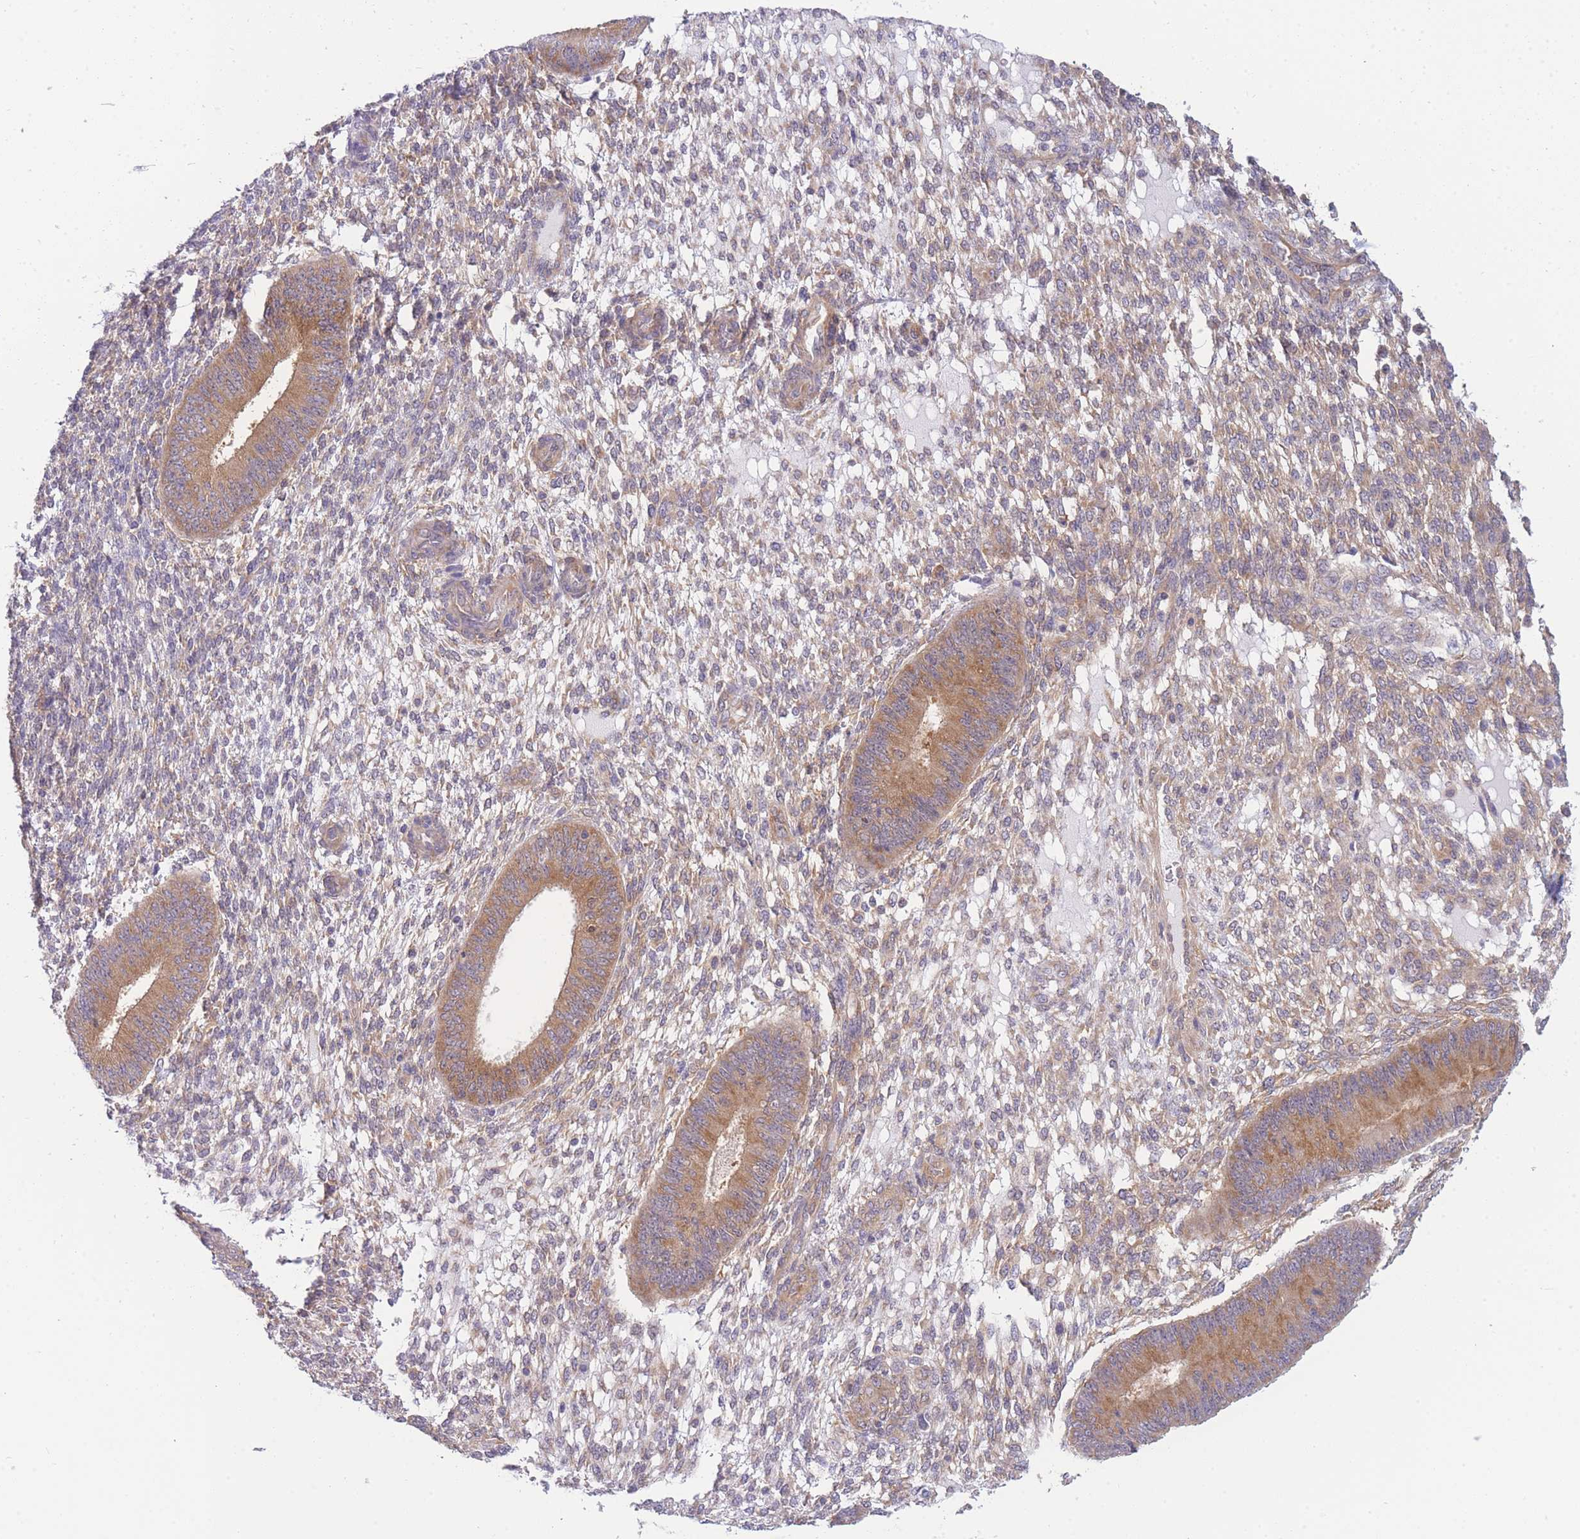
{"staining": {"intensity": "negative", "quantity": "none", "location": "none"}, "tissue": "endometrium", "cell_type": "Cells in endometrial stroma", "image_type": "normal", "snomed": [{"axis": "morphology", "description": "Normal tissue, NOS"}, {"axis": "topography", "description": "Endometrium"}], "caption": "DAB immunohistochemical staining of normal endometrium demonstrates no significant expression in cells in endometrial stroma.", "gene": "PFDN6", "patient": {"sex": "female", "age": 49}}